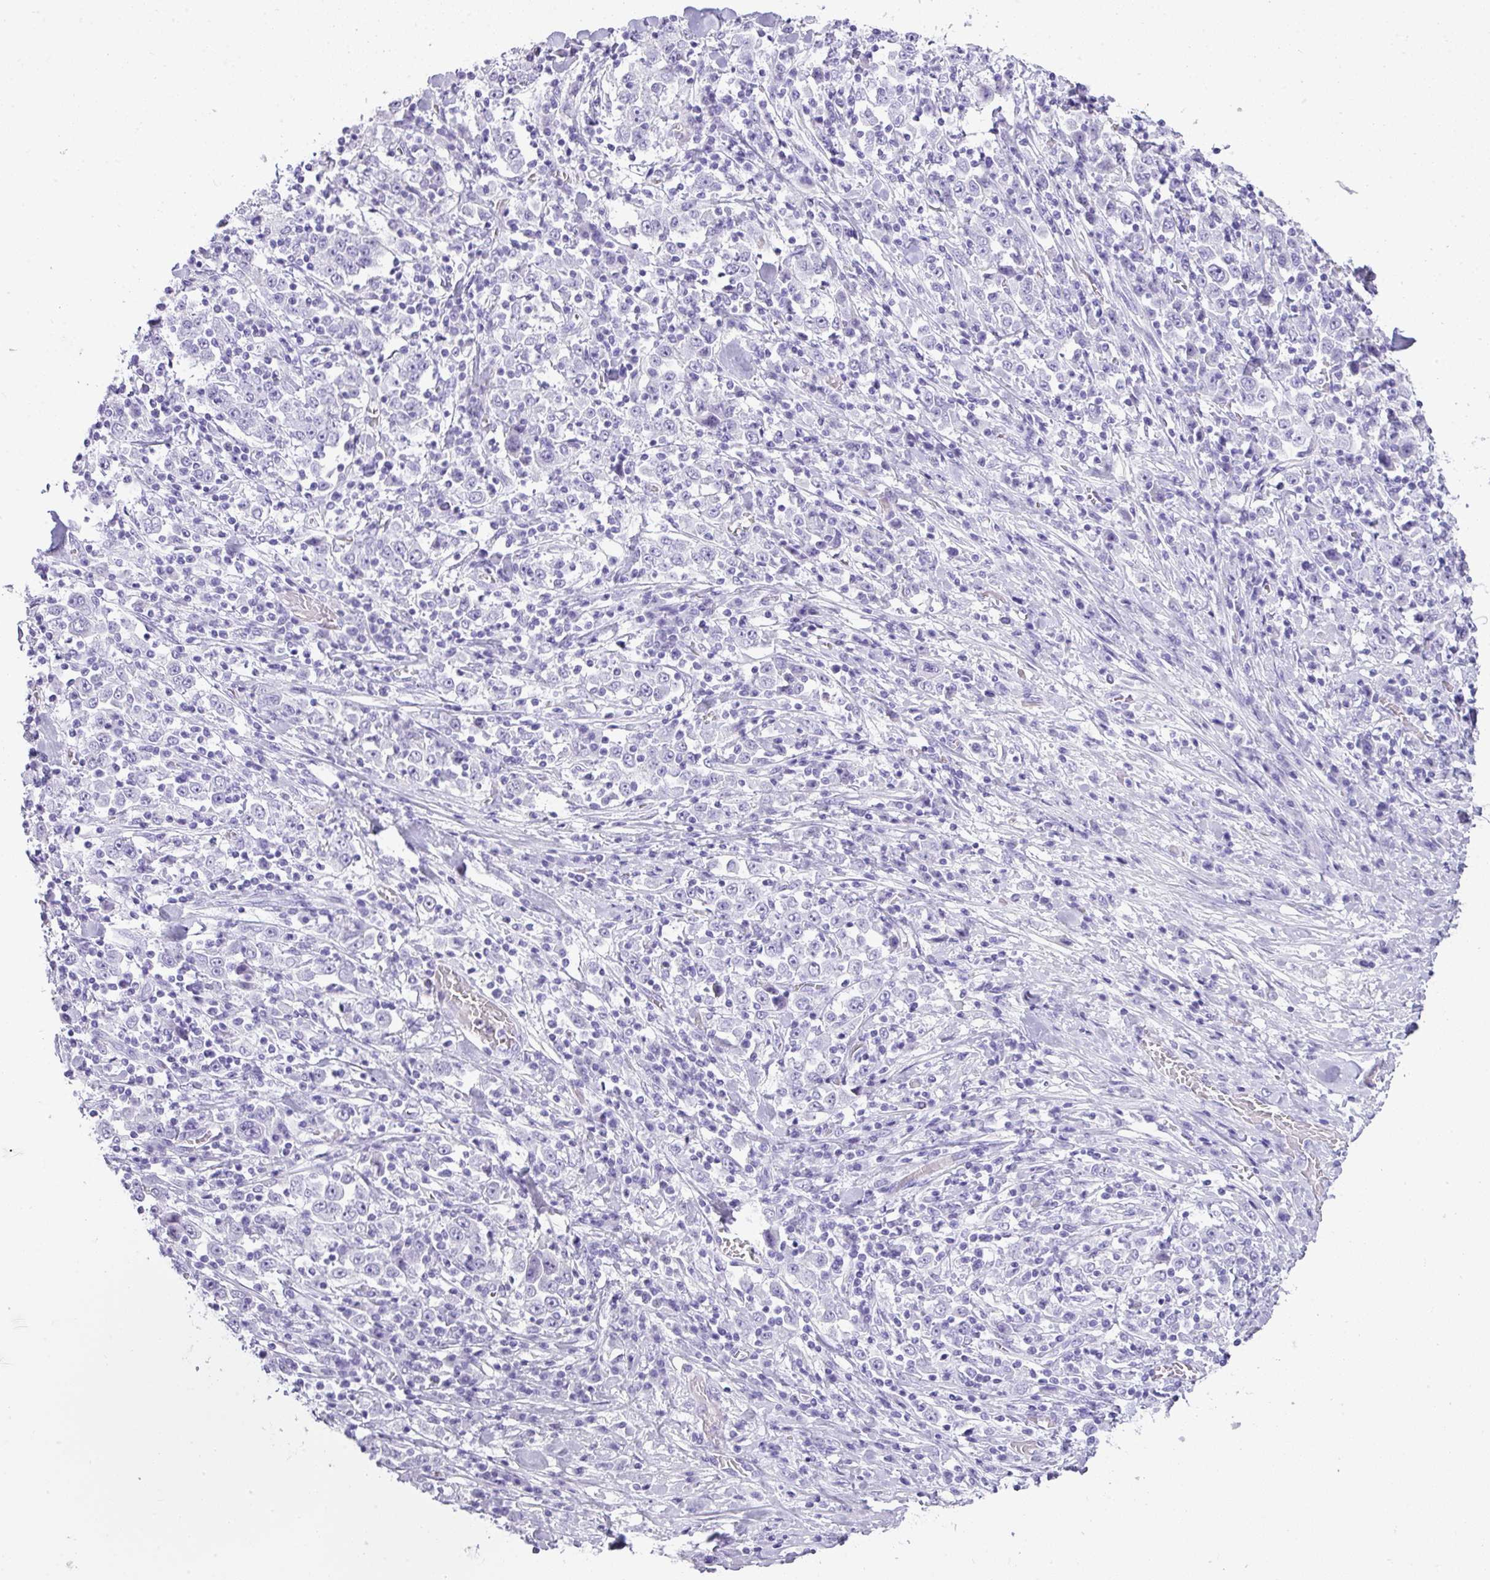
{"staining": {"intensity": "negative", "quantity": "none", "location": "none"}, "tissue": "stomach cancer", "cell_type": "Tumor cells", "image_type": "cancer", "snomed": [{"axis": "morphology", "description": "Normal tissue, NOS"}, {"axis": "morphology", "description": "Adenocarcinoma, NOS"}, {"axis": "topography", "description": "Stomach, upper"}, {"axis": "topography", "description": "Stomach"}], "caption": "Immunohistochemical staining of human stomach adenocarcinoma demonstrates no significant positivity in tumor cells.", "gene": "TNP1", "patient": {"sex": "male", "age": 59}}